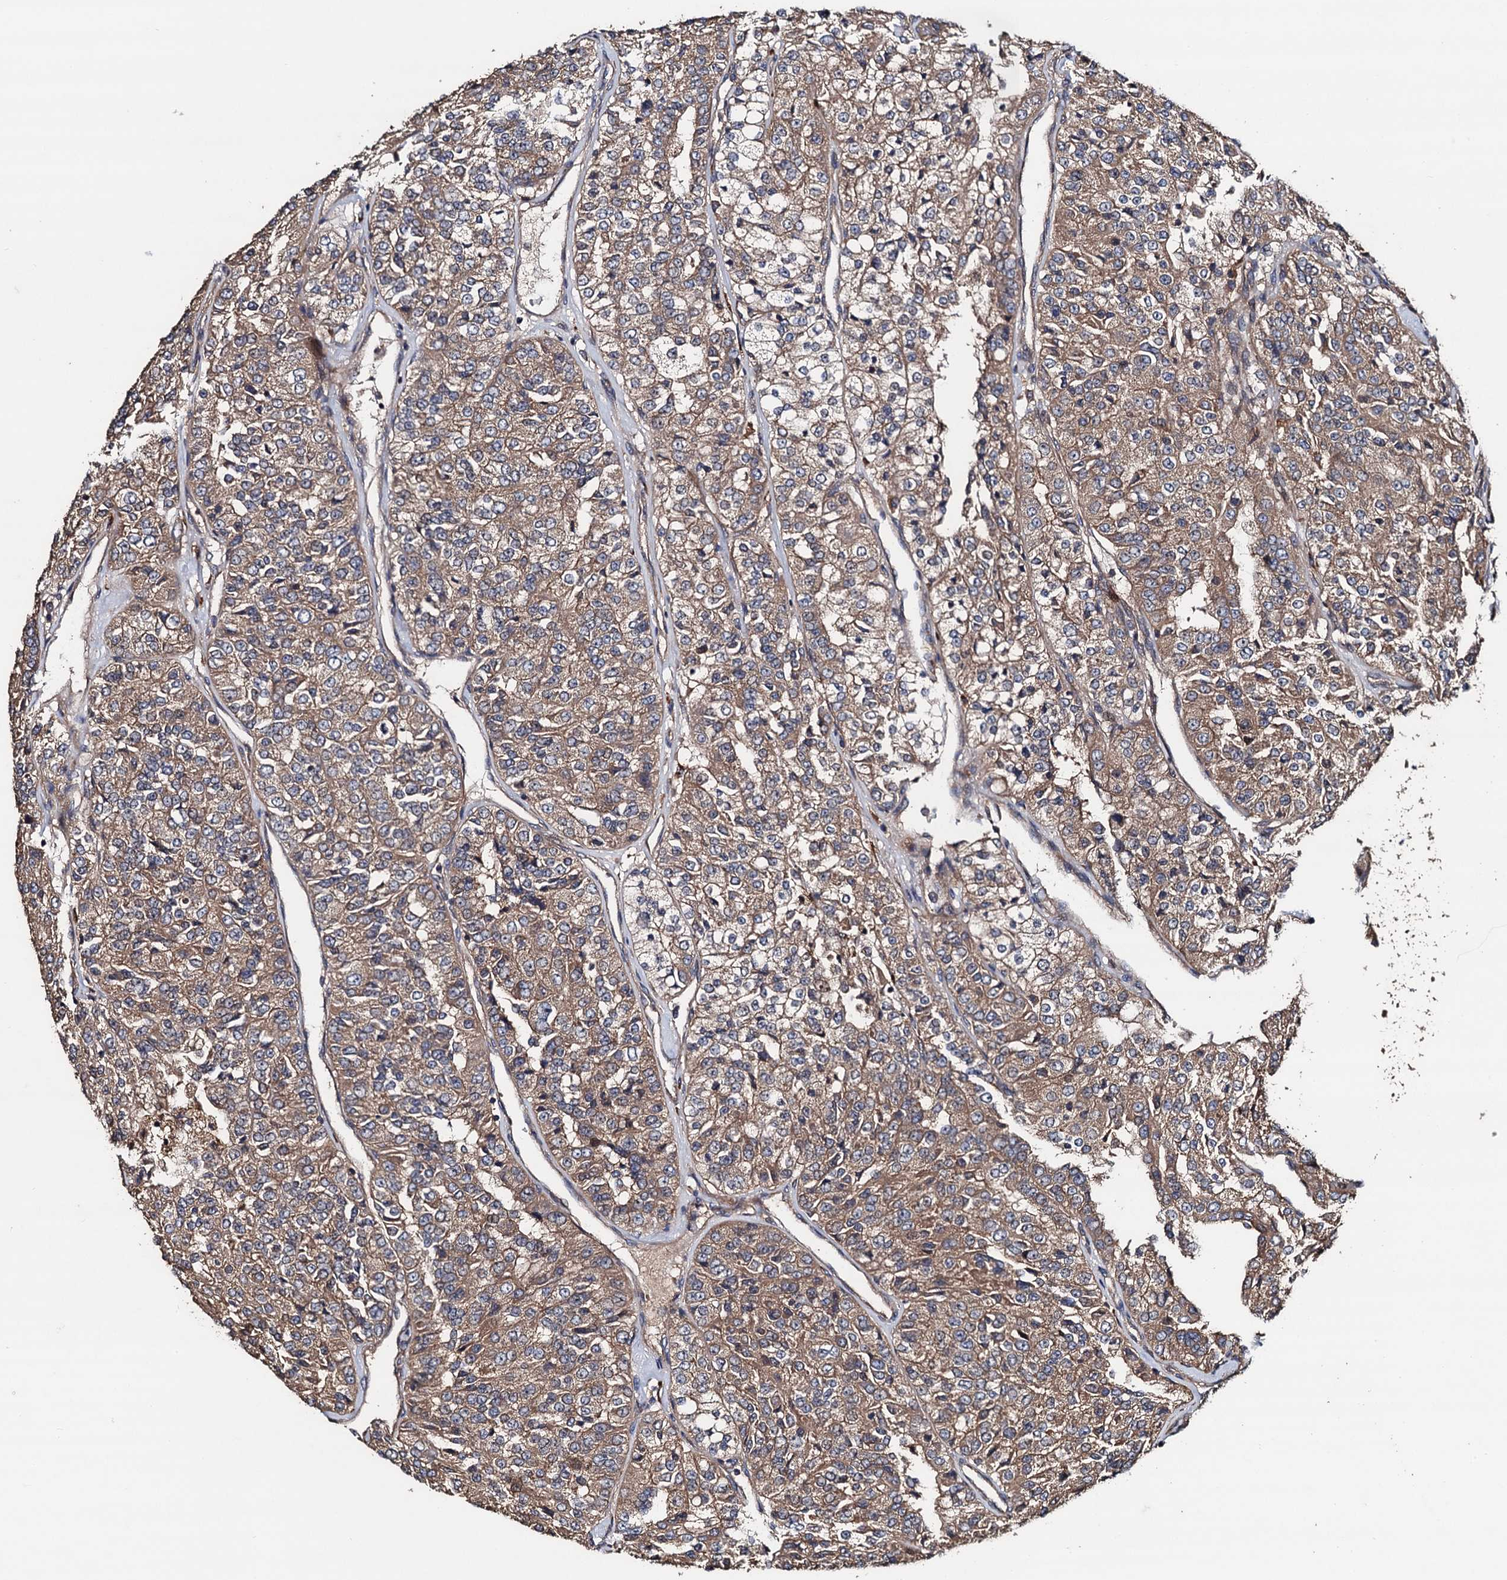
{"staining": {"intensity": "moderate", "quantity": ">75%", "location": "cytoplasmic/membranous"}, "tissue": "renal cancer", "cell_type": "Tumor cells", "image_type": "cancer", "snomed": [{"axis": "morphology", "description": "Adenocarcinoma, NOS"}, {"axis": "topography", "description": "Kidney"}], "caption": "Moderate cytoplasmic/membranous protein staining is identified in approximately >75% of tumor cells in renal adenocarcinoma.", "gene": "TMEM39B", "patient": {"sex": "female", "age": 63}}